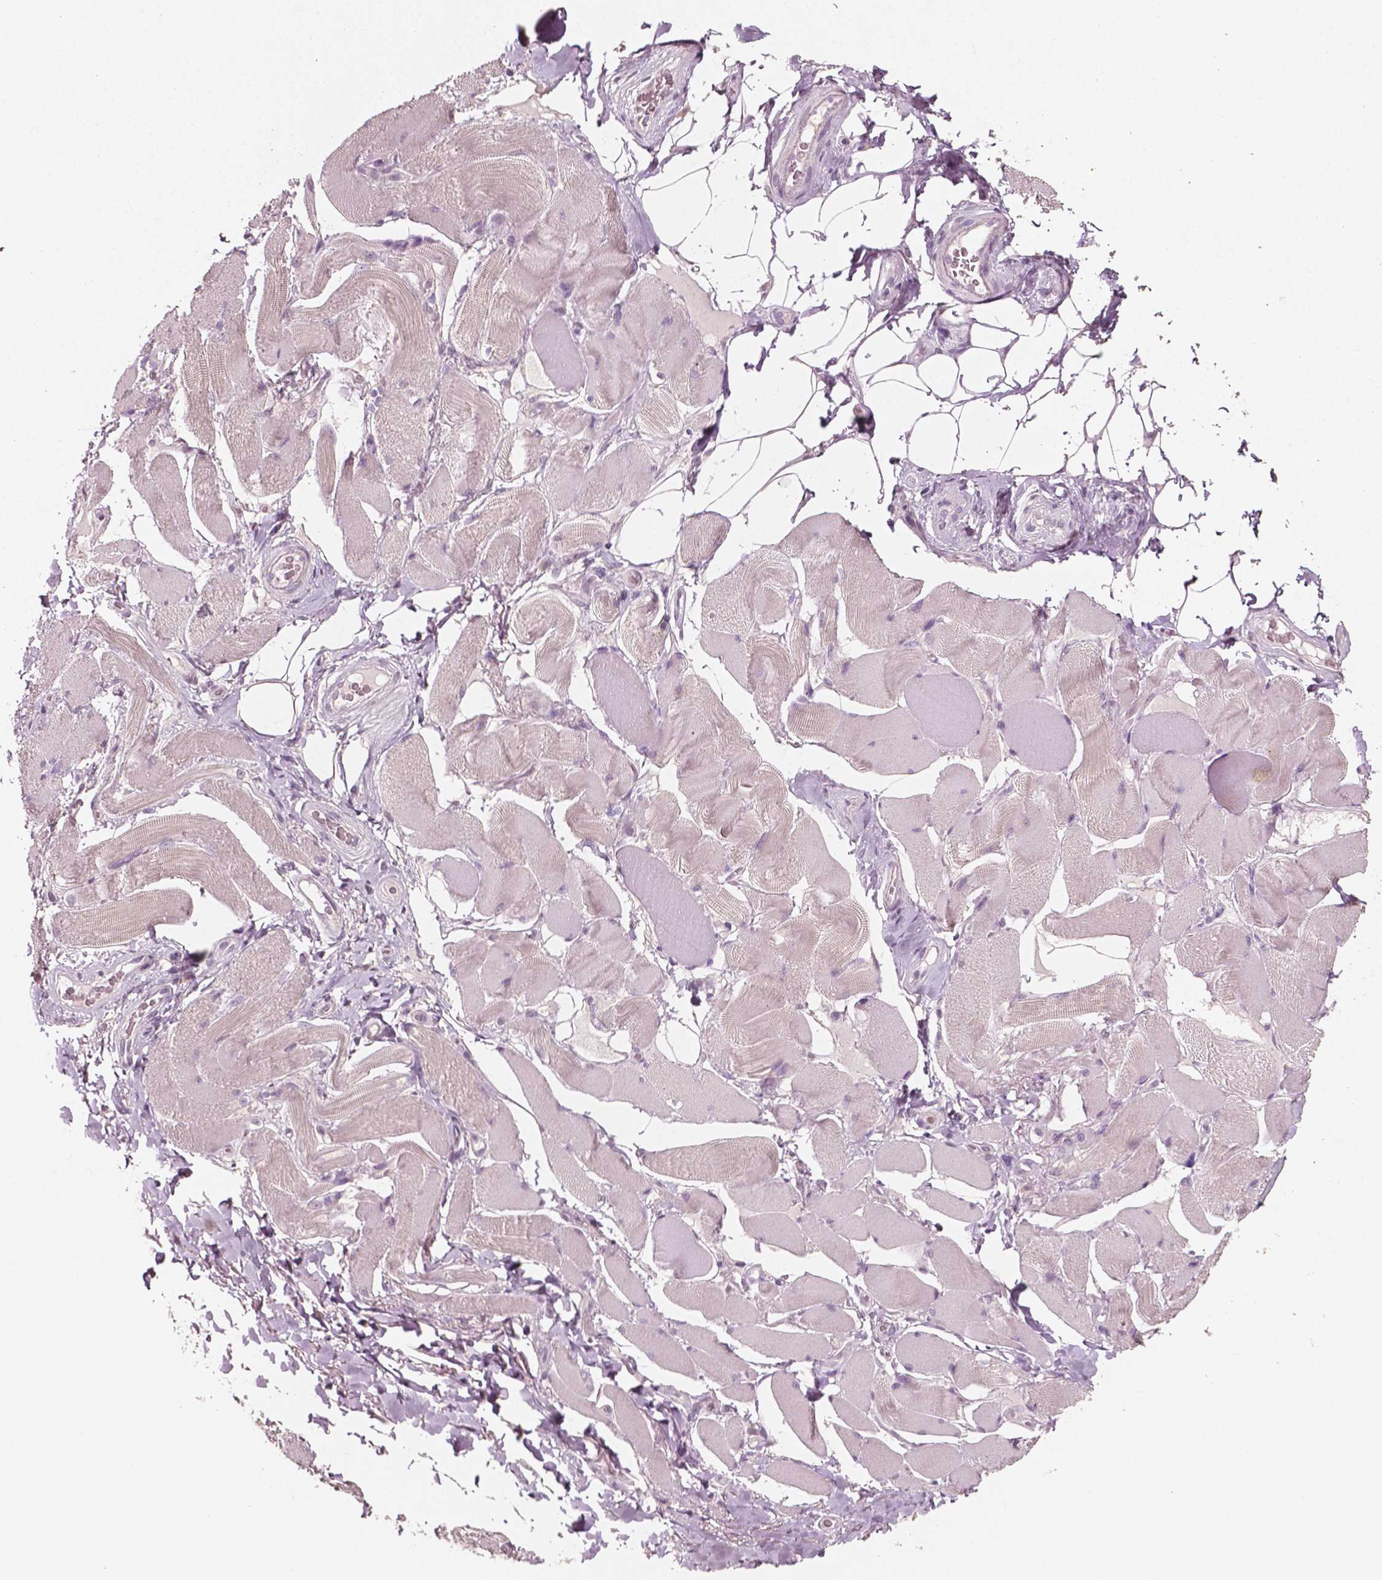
{"staining": {"intensity": "negative", "quantity": "none", "location": "none"}, "tissue": "skeletal muscle", "cell_type": "Myocytes", "image_type": "normal", "snomed": [{"axis": "morphology", "description": "Normal tissue, NOS"}, {"axis": "topography", "description": "Skeletal muscle"}, {"axis": "topography", "description": "Anal"}, {"axis": "topography", "description": "Peripheral nerve tissue"}], "caption": "IHC of normal skeletal muscle displays no staining in myocytes.", "gene": "PLA2R1", "patient": {"sex": "male", "age": 53}}